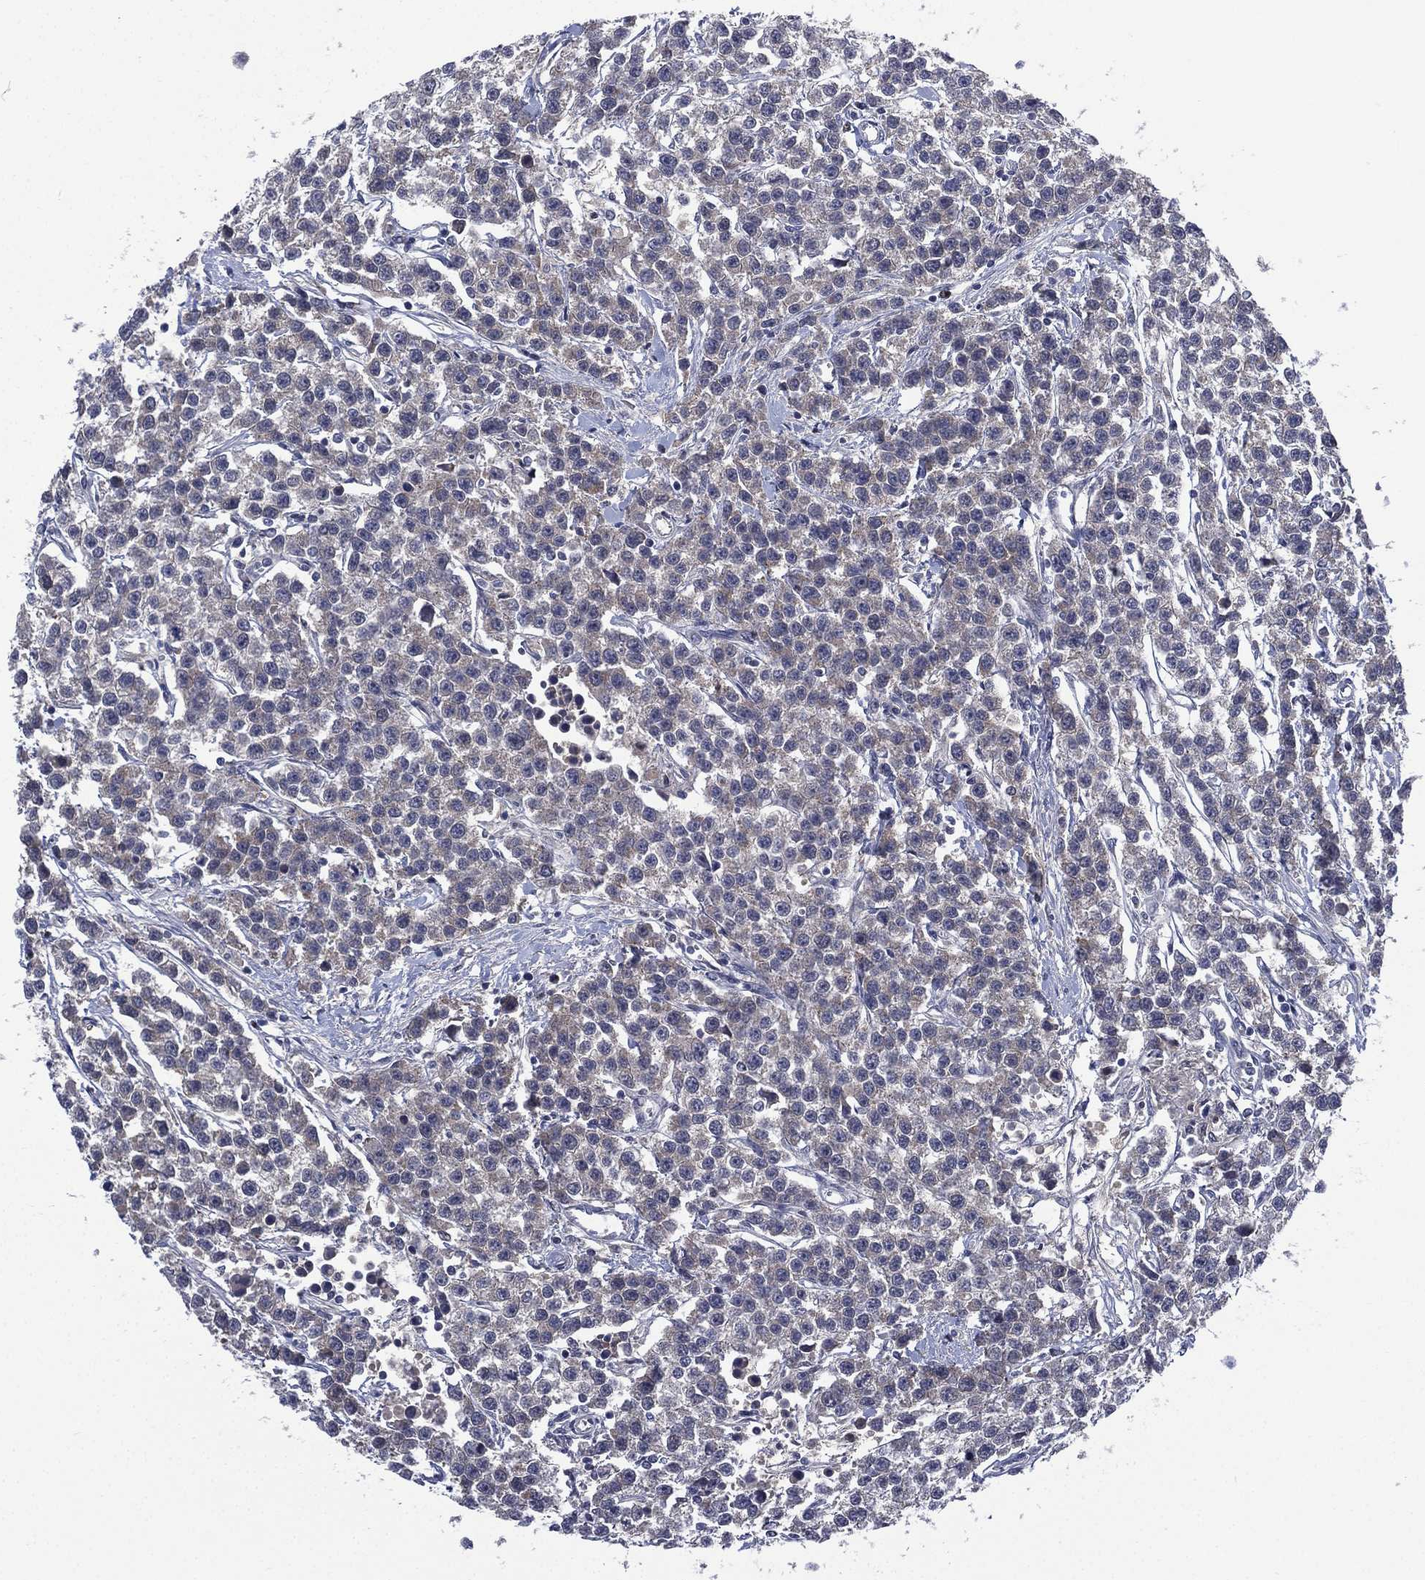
{"staining": {"intensity": "negative", "quantity": "none", "location": "none"}, "tissue": "testis cancer", "cell_type": "Tumor cells", "image_type": "cancer", "snomed": [{"axis": "morphology", "description": "Seminoma, NOS"}, {"axis": "topography", "description": "Testis"}], "caption": "DAB immunohistochemical staining of testis seminoma exhibits no significant positivity in tumor cells.", "gene": "MPP7", "patient": {"sex": "male", "age": 59}}